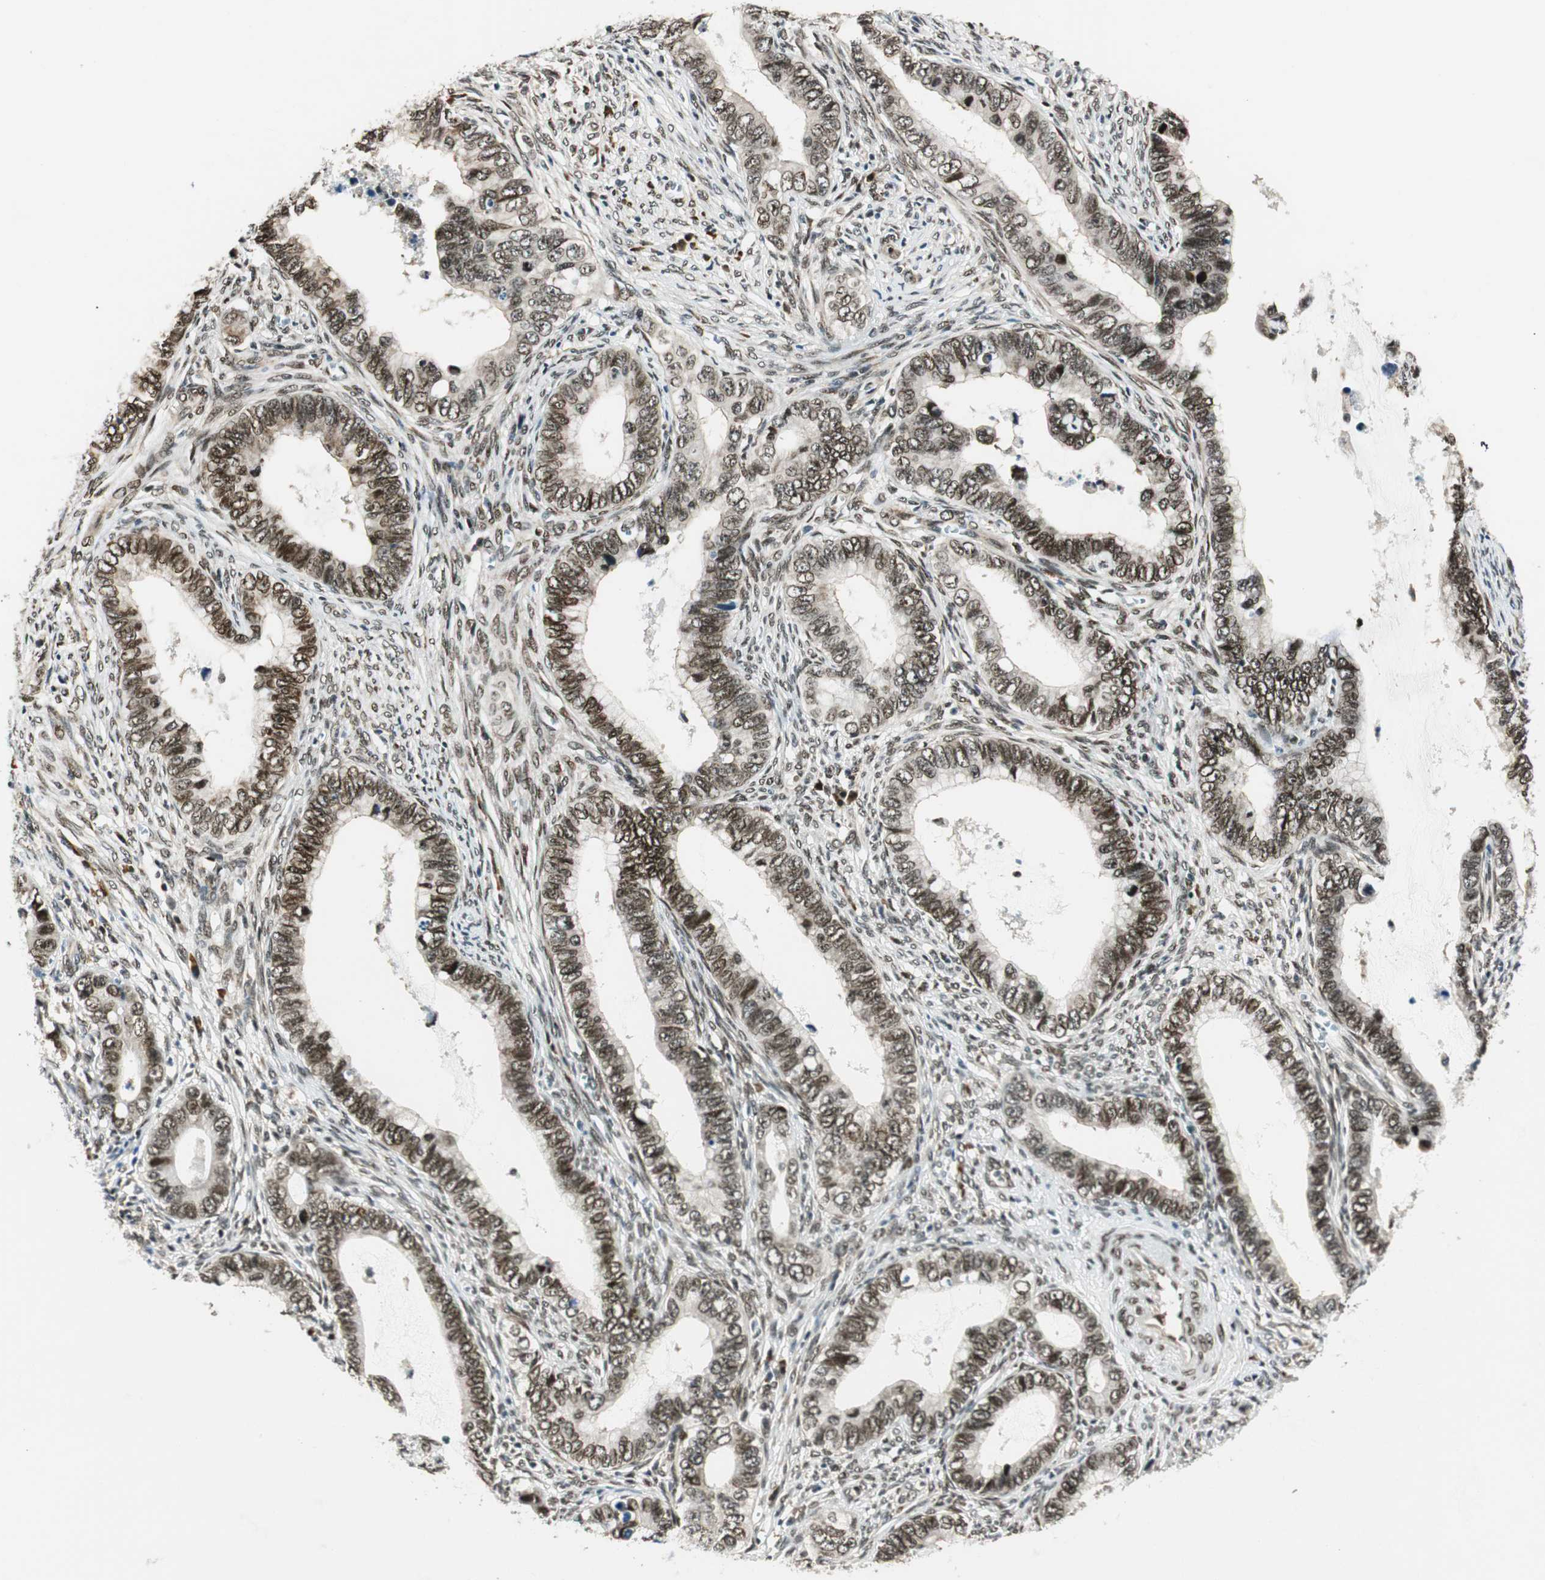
{"staining": {"intensity": "moderate", "quantity": ">75%", "location": "nuclear"}, "tissue": "cervical cancer", "cell_type": "Tumor cells", "image_type": "cancer", "snomed": [{"axis": "morphology", "description": "Adenocarcinoma, NOS"}, {"axis": "topography", "description": "Cervix"}], "caption": "A medium amount of moderate nuclear positivity is identified in approximately >75% of tumor cells in adenocarcinoma (cervical) tissue.", "gene": "RING1", "patient": {"sex": "female", "age": 44}}